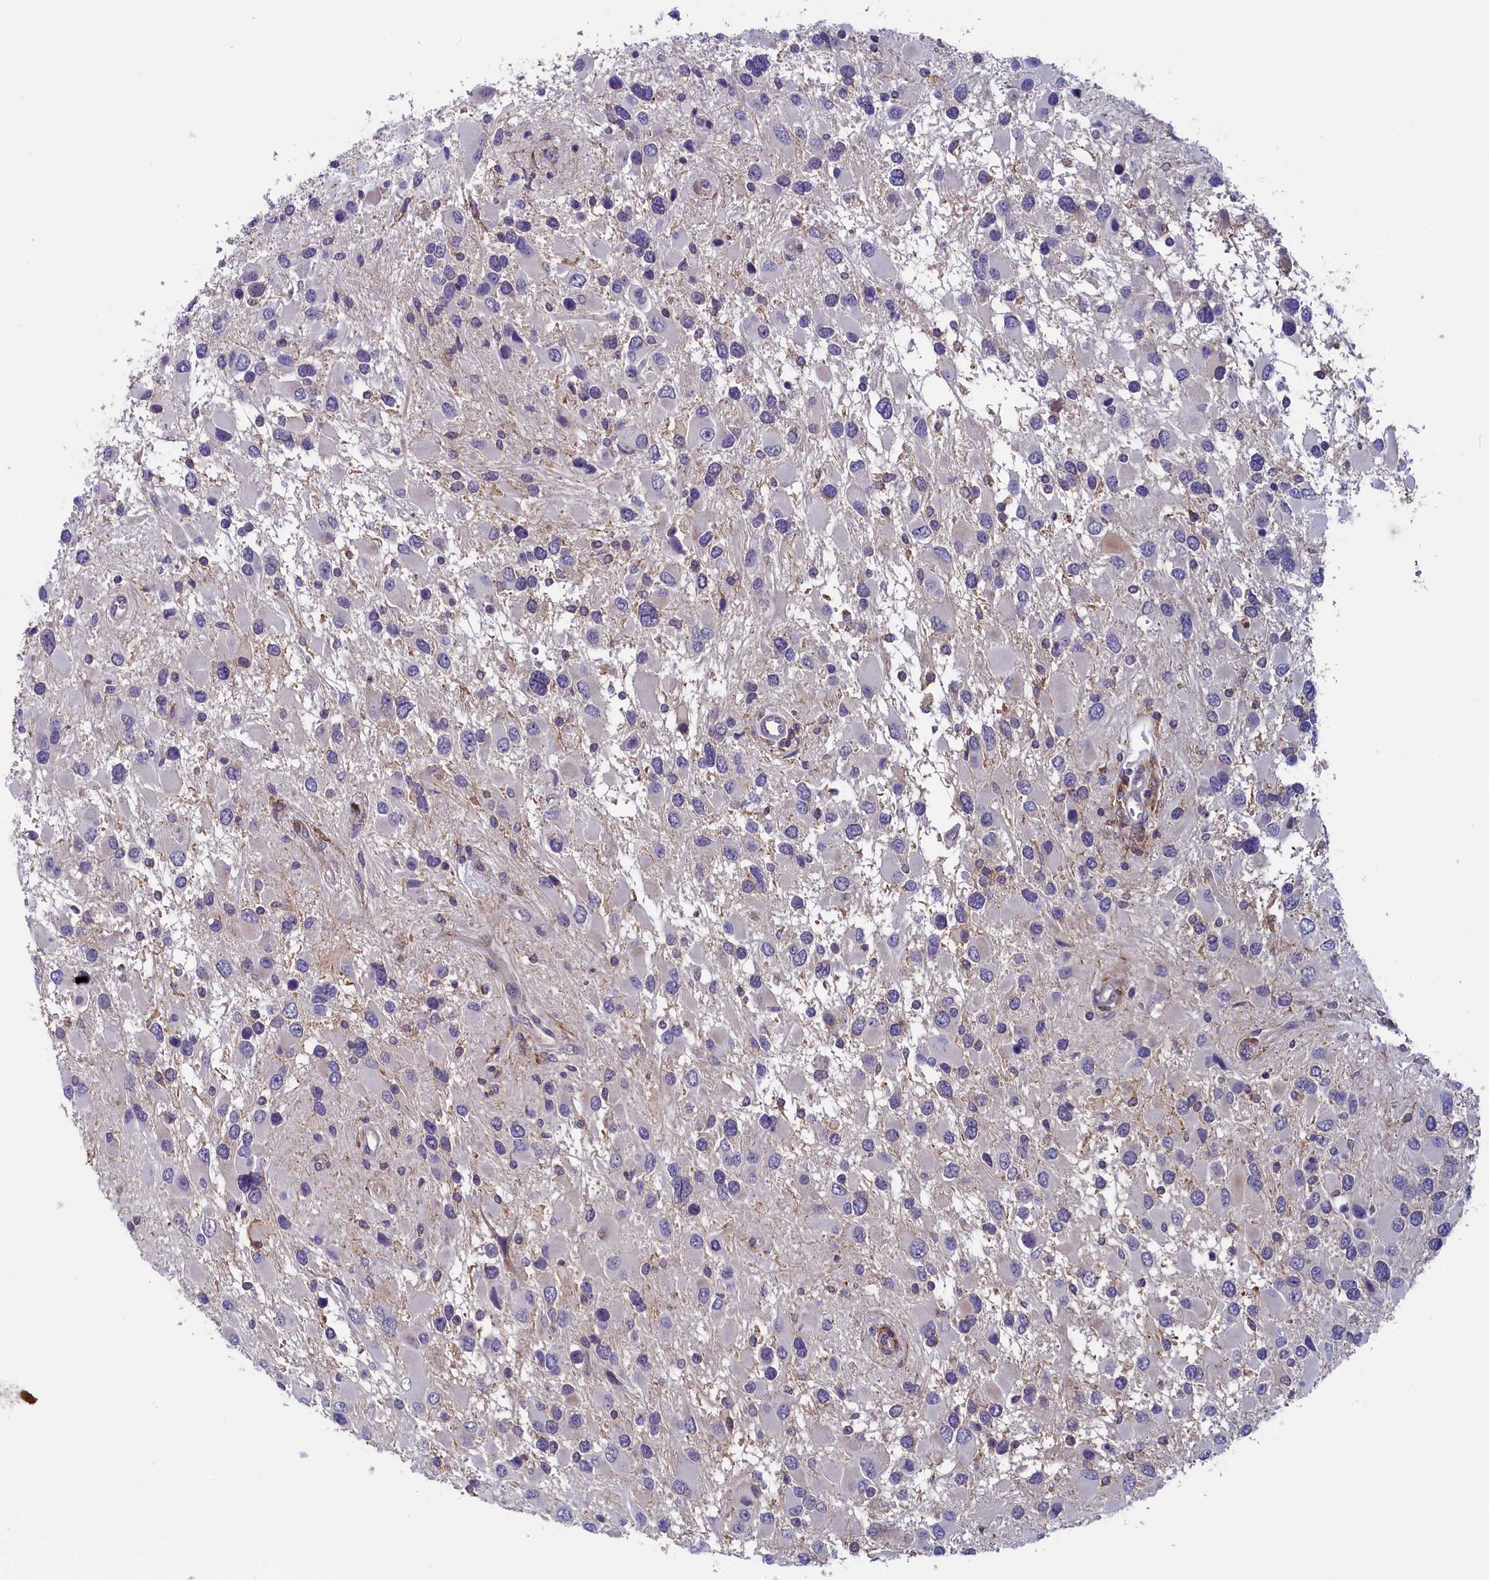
{"staining": {"intensity": "negative", "quantity": "none", "location": "none"}, "tissue": "glioma", "cell_type": "Tumor cells", "image_type": "cancer", "snomed": [{"axis": "morphology", "description": "Glioma, malignant, High grade"}, {"axis": "topography", "description": "Brain"}], "caption": "Tumor cells show no significant protein staining in glioma.", "gene": "ANKRD39", "patient": {"sex": "male", "age": 53}}